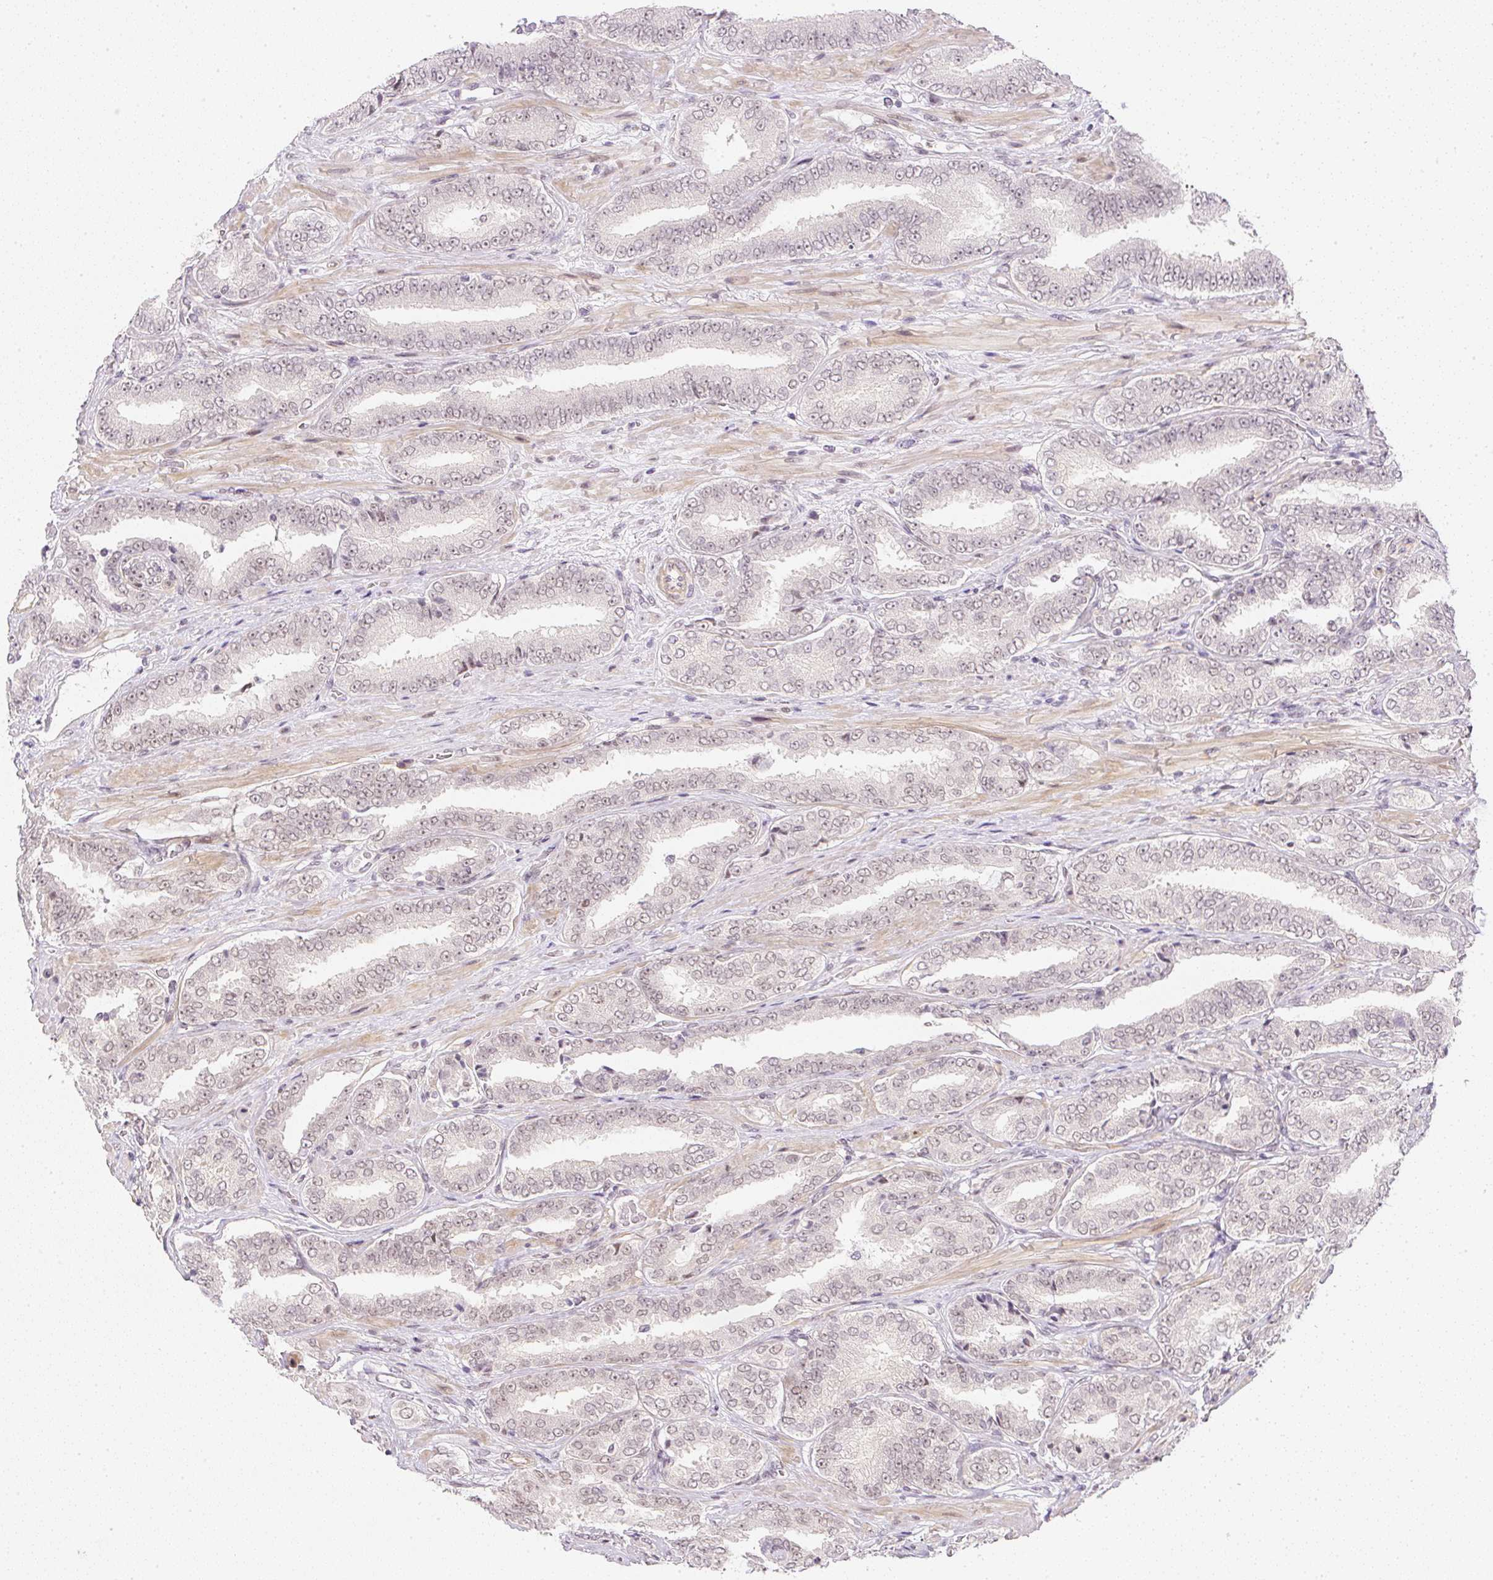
{"staining": {"intensity": "moderate", "quantity": "25%-75%", "location": "nuclear"}, "tissue": "prostate cancer", "cell_type": "Tumor cells", "image_type": "cancer", "snomed": [{"axis": "morphology", "description": "Adenocarcinoma, High grade"}, {"axis": "topography", "description": "Prostate"}], "caption": "This is an image of IHC staining of prostate cancer (adenocarcinoma (high-grade)), which shows moderate staining in the nuclear of tumor cells.", "gene": "DPPA4", "patient": {"sex": "male", "age": 72}}